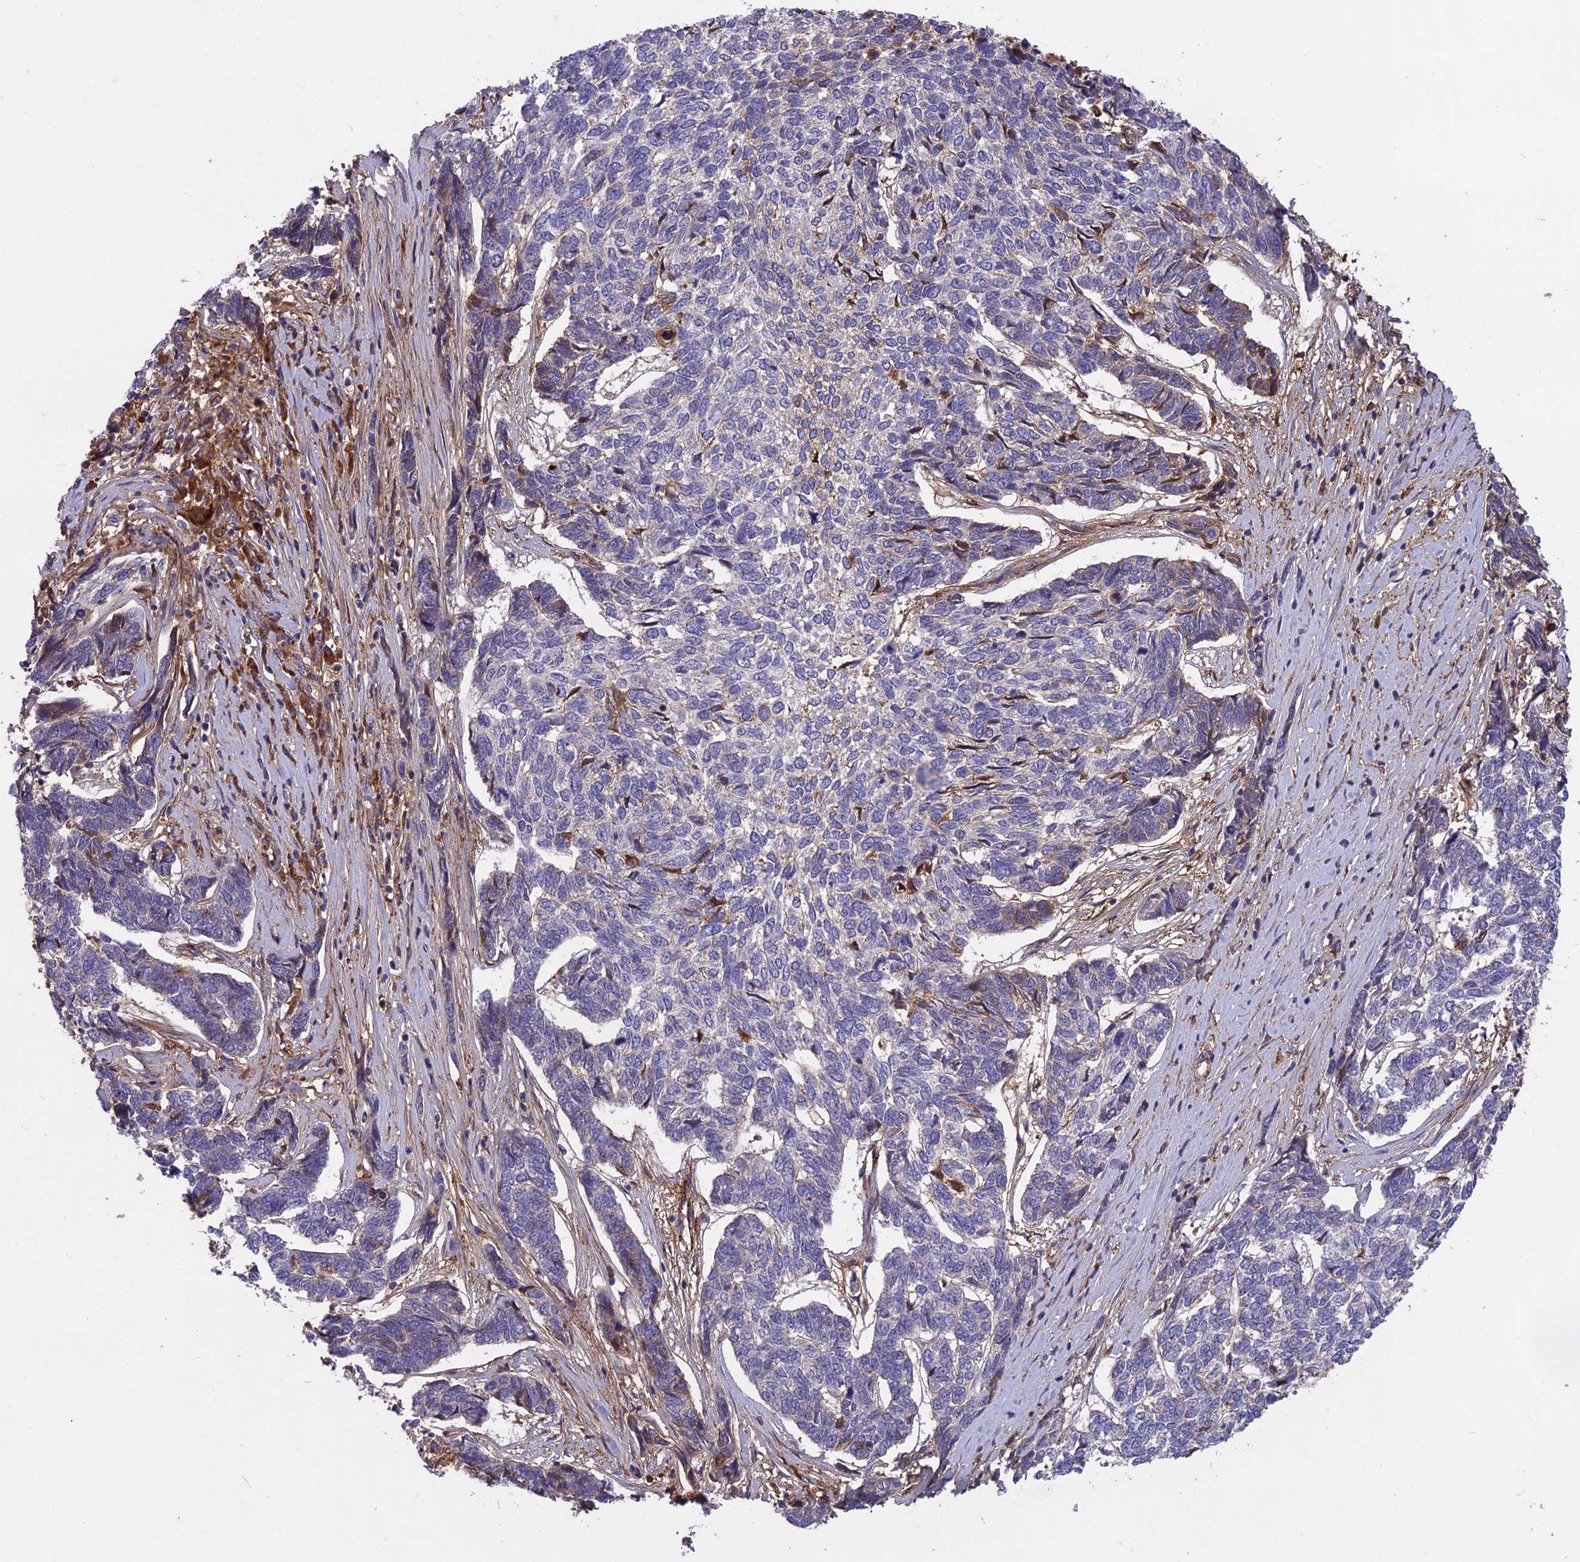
{"staining": {"intensity": "negative", "quantity": "none", "location": "none"}, "tissue": "skin cancer", "cell_type": "Tumor cells", "image_type": "cancer", "snomed": [{"axis": "morphology", "description": "Basal cell carcinoma"}, {"axis": "topography", "description": "Skin"}], "caption": "Protein analysis of skin cancer (basal cell carcinoma) exhibits no significant staining in tumor cells.", "gene": "ADO", "patient": {"sex": "female", "age": 65}}